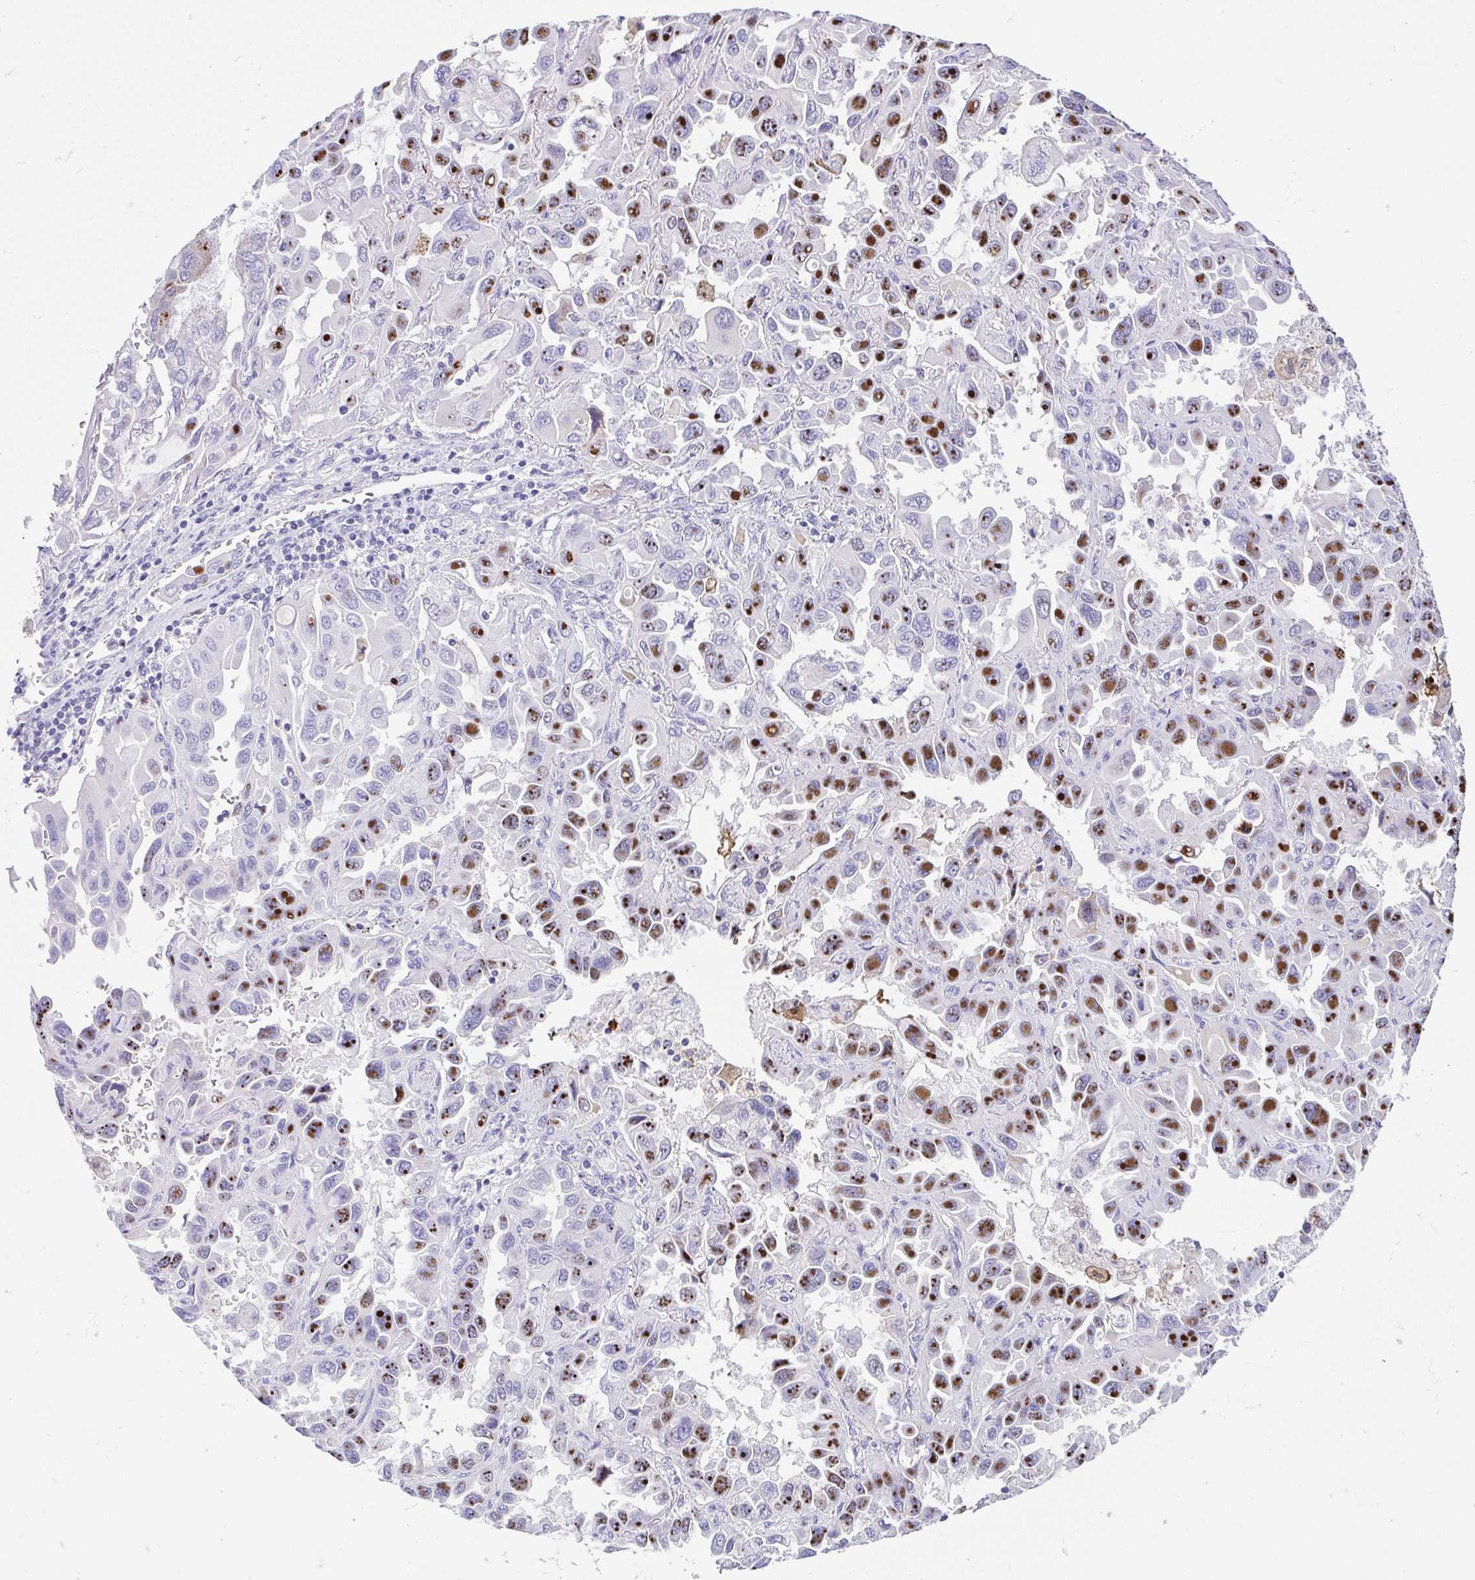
{"staining": {"intensity": "strong", "quantity": "25%-75%", "location": "nuclear"}, "tissue": "lung cancer", "cell_type": "Tumor cells", "image_type": "cancer", "snomed": [{"axis": "morphology", "description": "Adenocarcinoma, NOS"}, {"axis": "topography", "description": "Lung"}], "caption": "This is an image of immunohistochemistry (IHC) staining of adenocarcinoma (lung), which shows strong staining in the nuclear of tumor cells.", "gene": "ARPP21", "patient": {"sex": "male", "age": 64}}